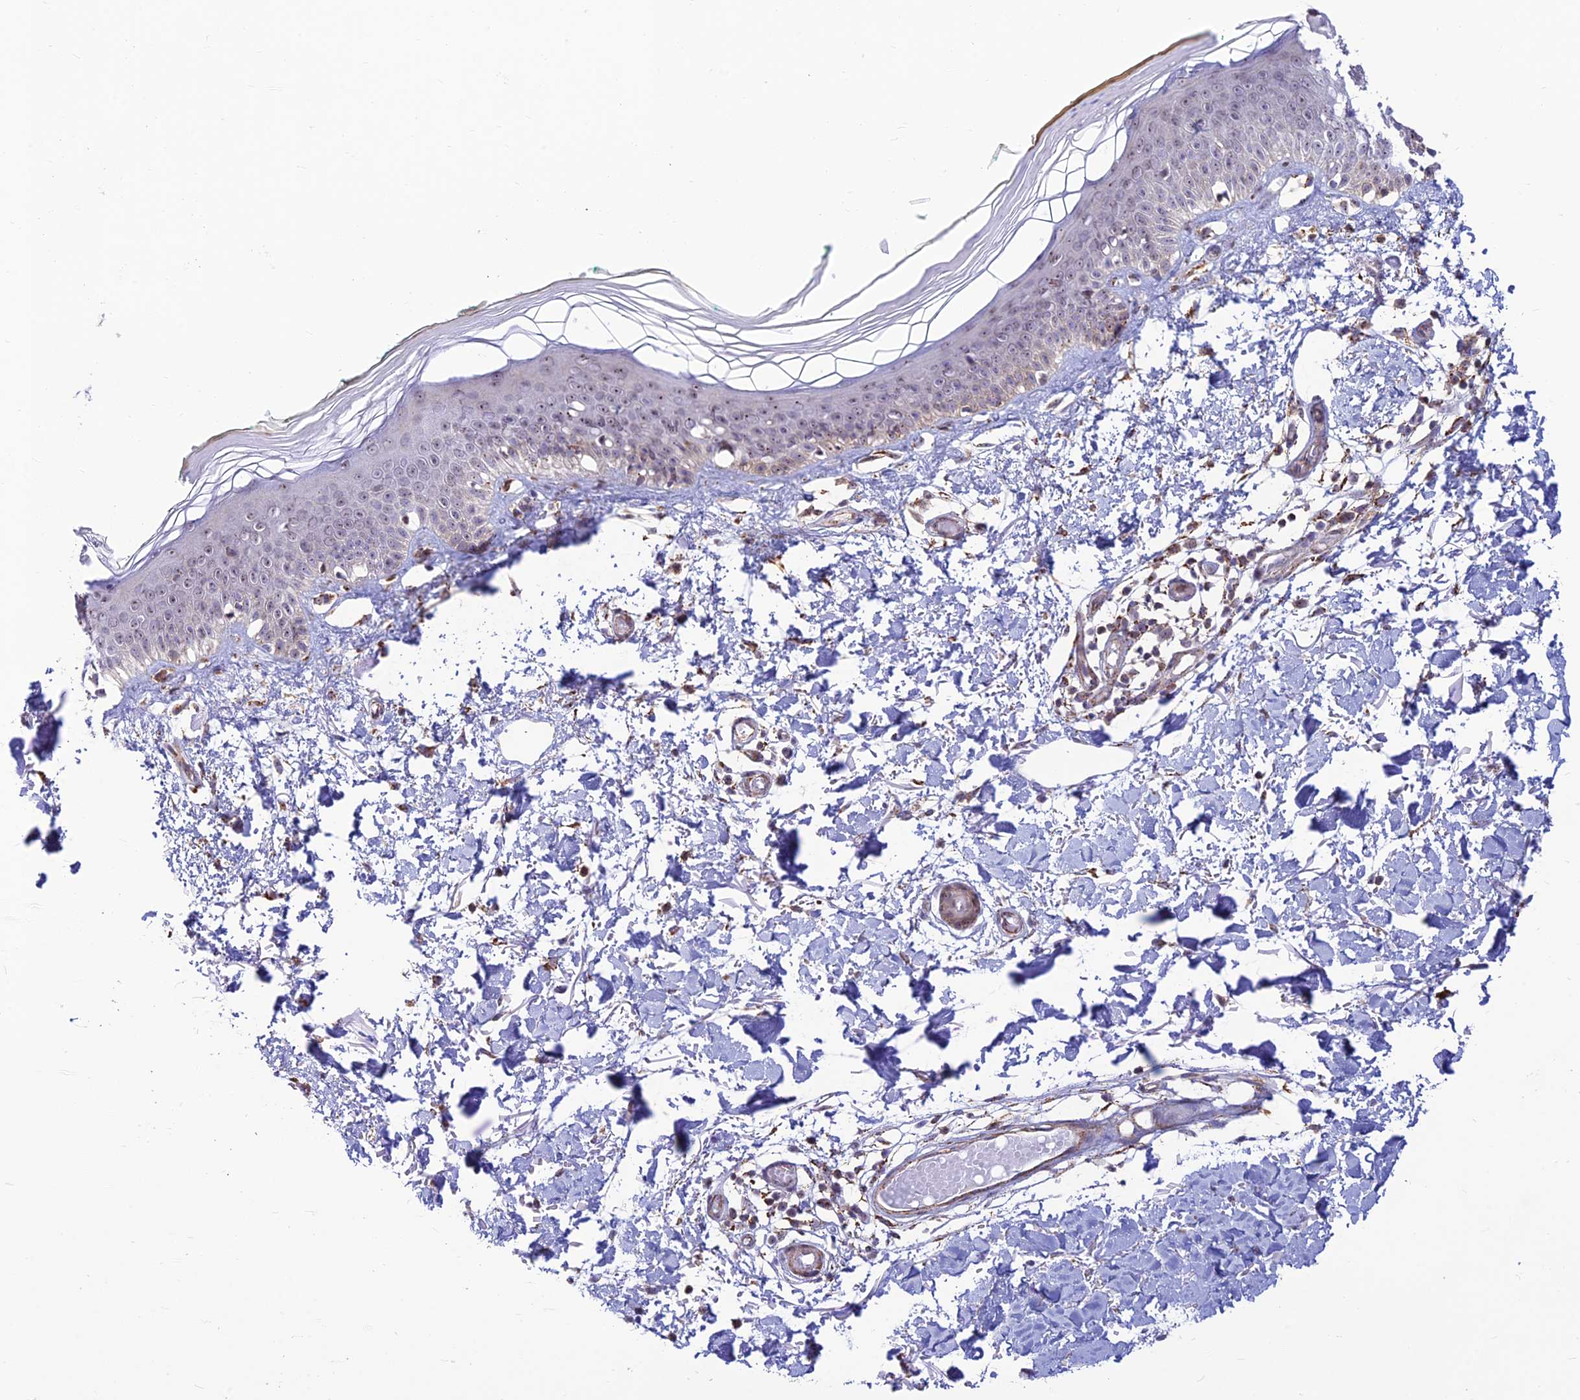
{"staining": {"intensity": "negative", "quantity": "none", "location": "none"}, "tissue": "skin", "cell_type": "Fibroblasts", "image_type": "normal", "snomed": [{"axis": "morphology", "description": "Normal tissue, NOS"}, {"axis": "topography", "description": "Skin"}], "caption": "This is an immunohistochemistry (IHC) histopathology image of benign skin. There is no staining in fibroblasts.", "gene": "POLR1G", "patient": {"sex": "male", "age": 62}}